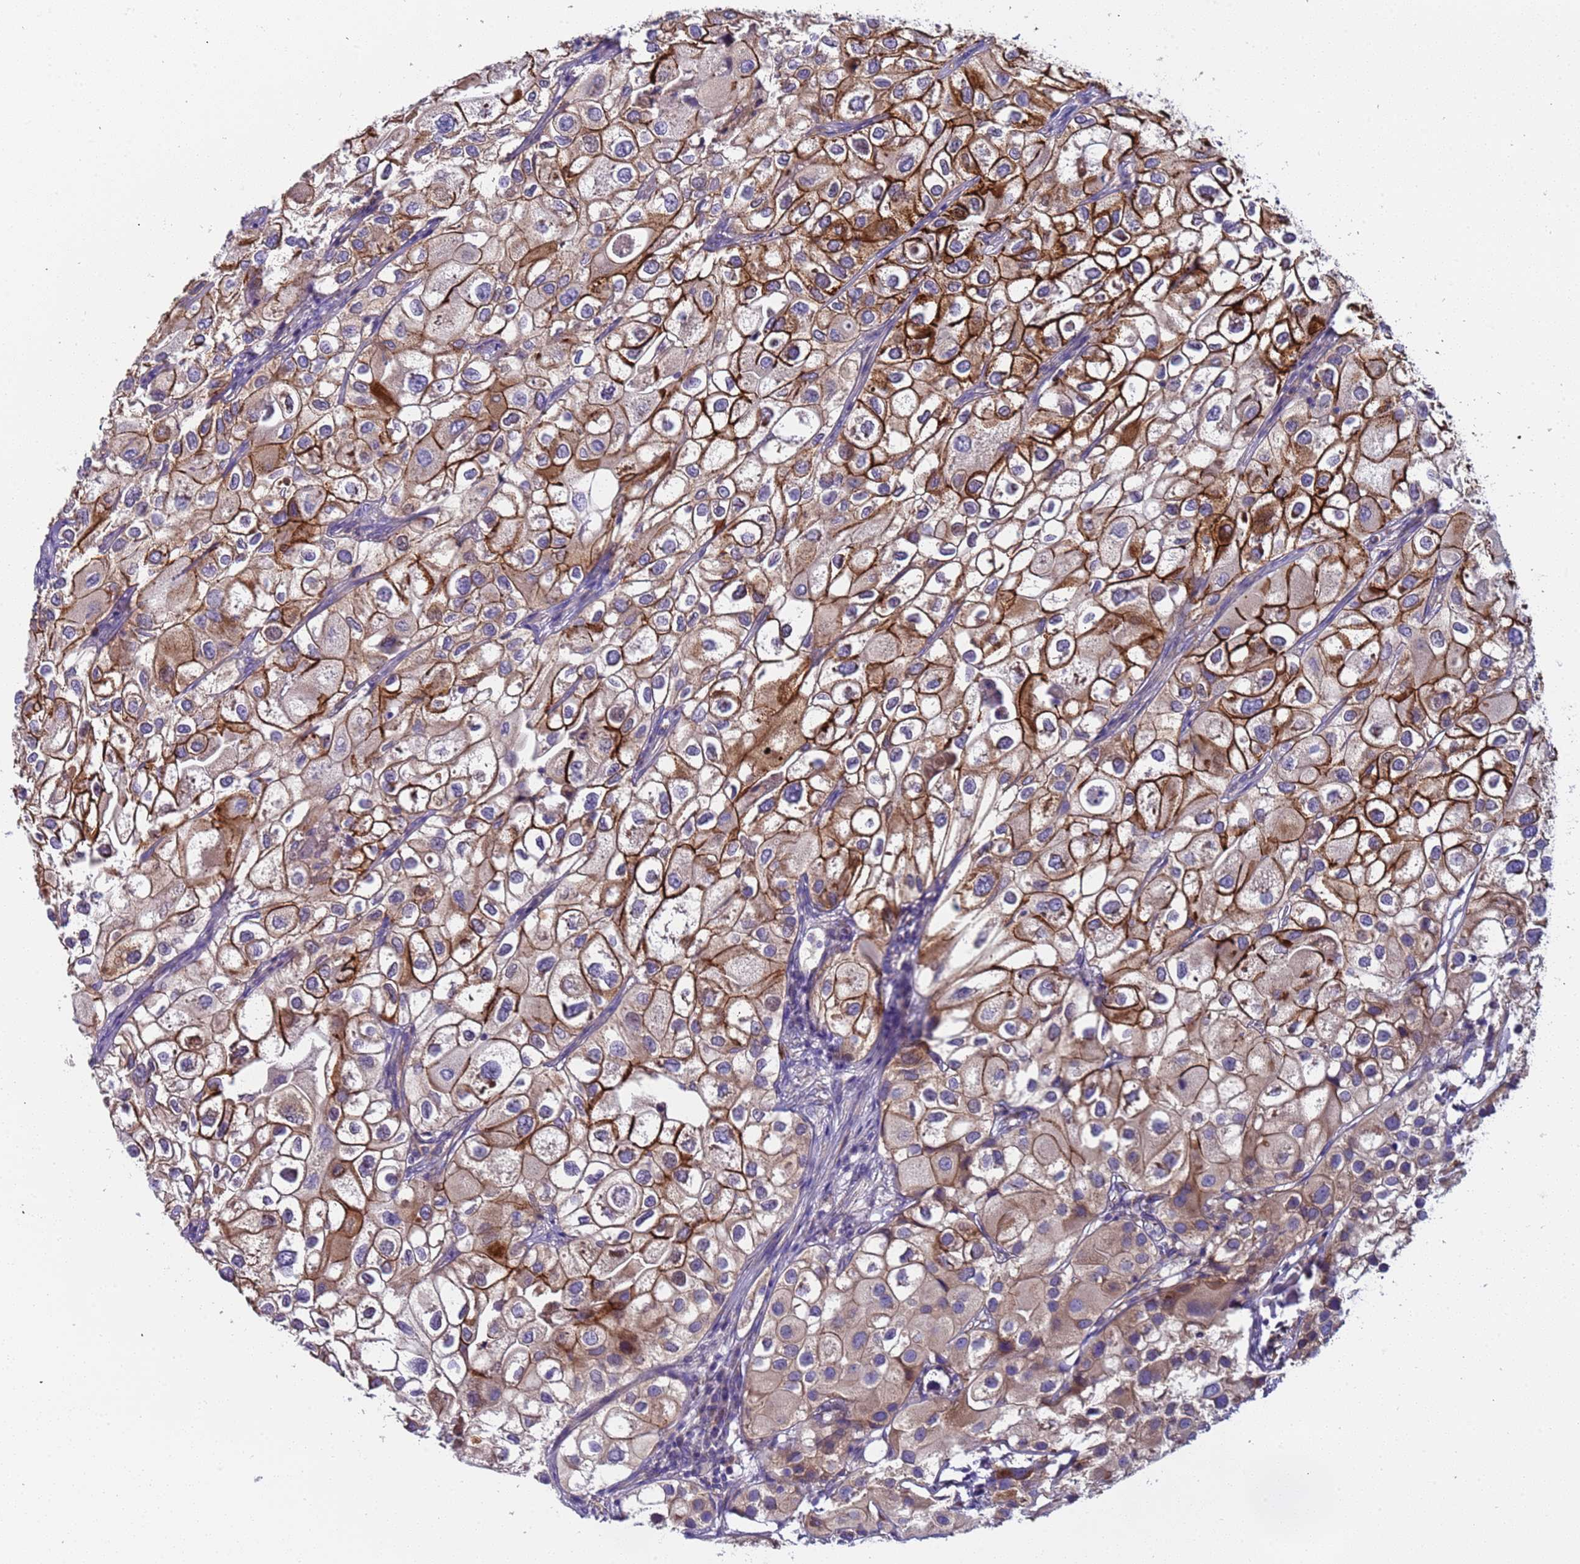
{"staining": {"intensity": "strong", "quantity": "25%-75%", "location": "cytoplasmic/membranous"}, "tissue": "urothelial cancer", "cell_type": "Tumor cells", "image_type": "cancer", "snomed": [{"axis": "morphology", "description": "Urothelial carcinoma, High grade"}, {"axis": "topography", "description": "Urinary bladder"}], "caption": "A photomicrograph showing strong cytoplasmic/membranous expression in about 25%-75% of tumor cells in urothelial carcinoma (high-grade), as visualized by brown immunohistochemical staining.", "gene": "PAQR7", "patient": {"sex": "male", "age": 64}}